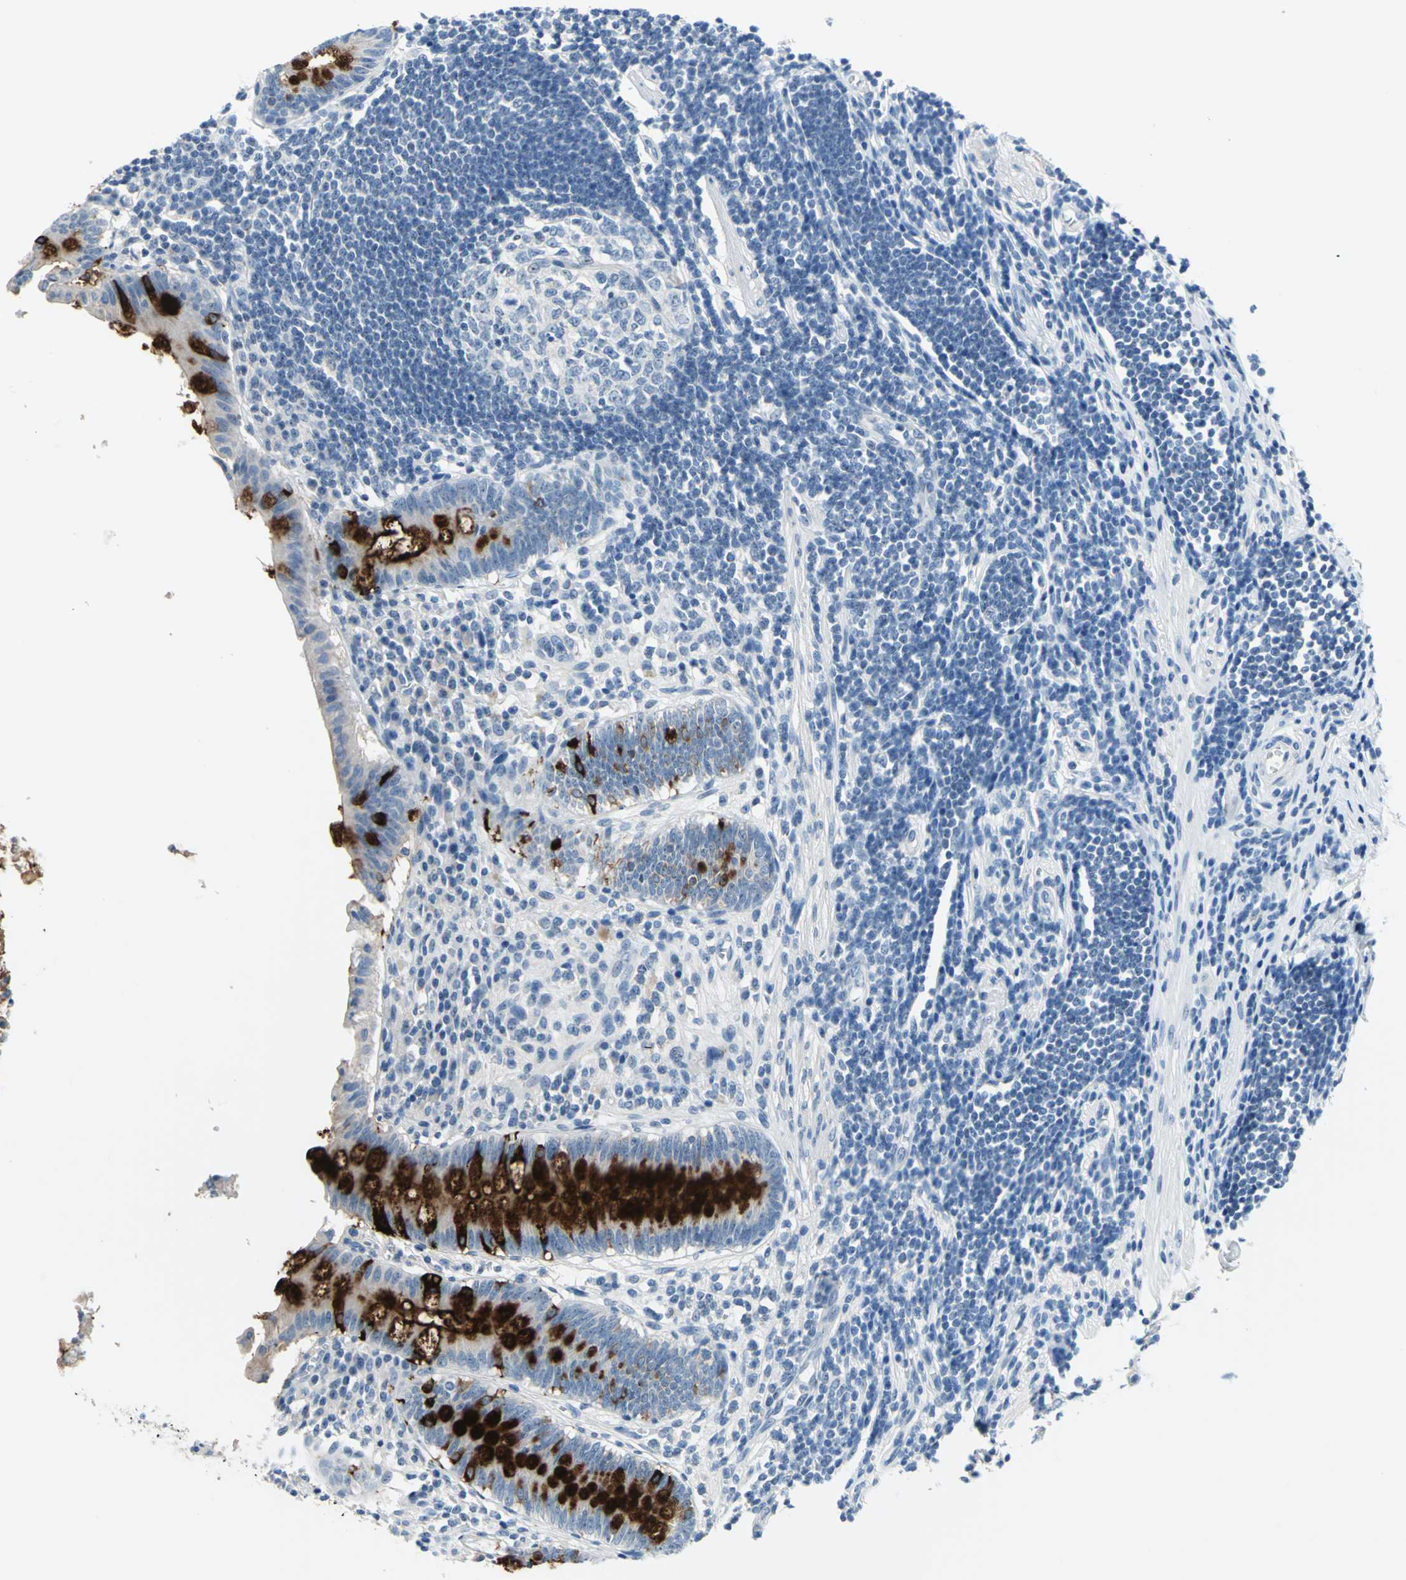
{"staining": {"intensity": "strong", "quantity": ">75%", "location": "cytoplasmic/membranous"}, "tissue": "appendix", "cell_type": "Glandular cells", "image_type": "normal", "snomed": [{"axis": "morphology", "description": "Normal tissue, NOS"}, {"axis": "topography", "description": "Appendix"}], "caption": "Benign appendix displays strong cytoplasmic/membranous expression in about >75% of glandular cells.", "gene": "MUC4", "patient": {"sex": "female", "age": 50}}